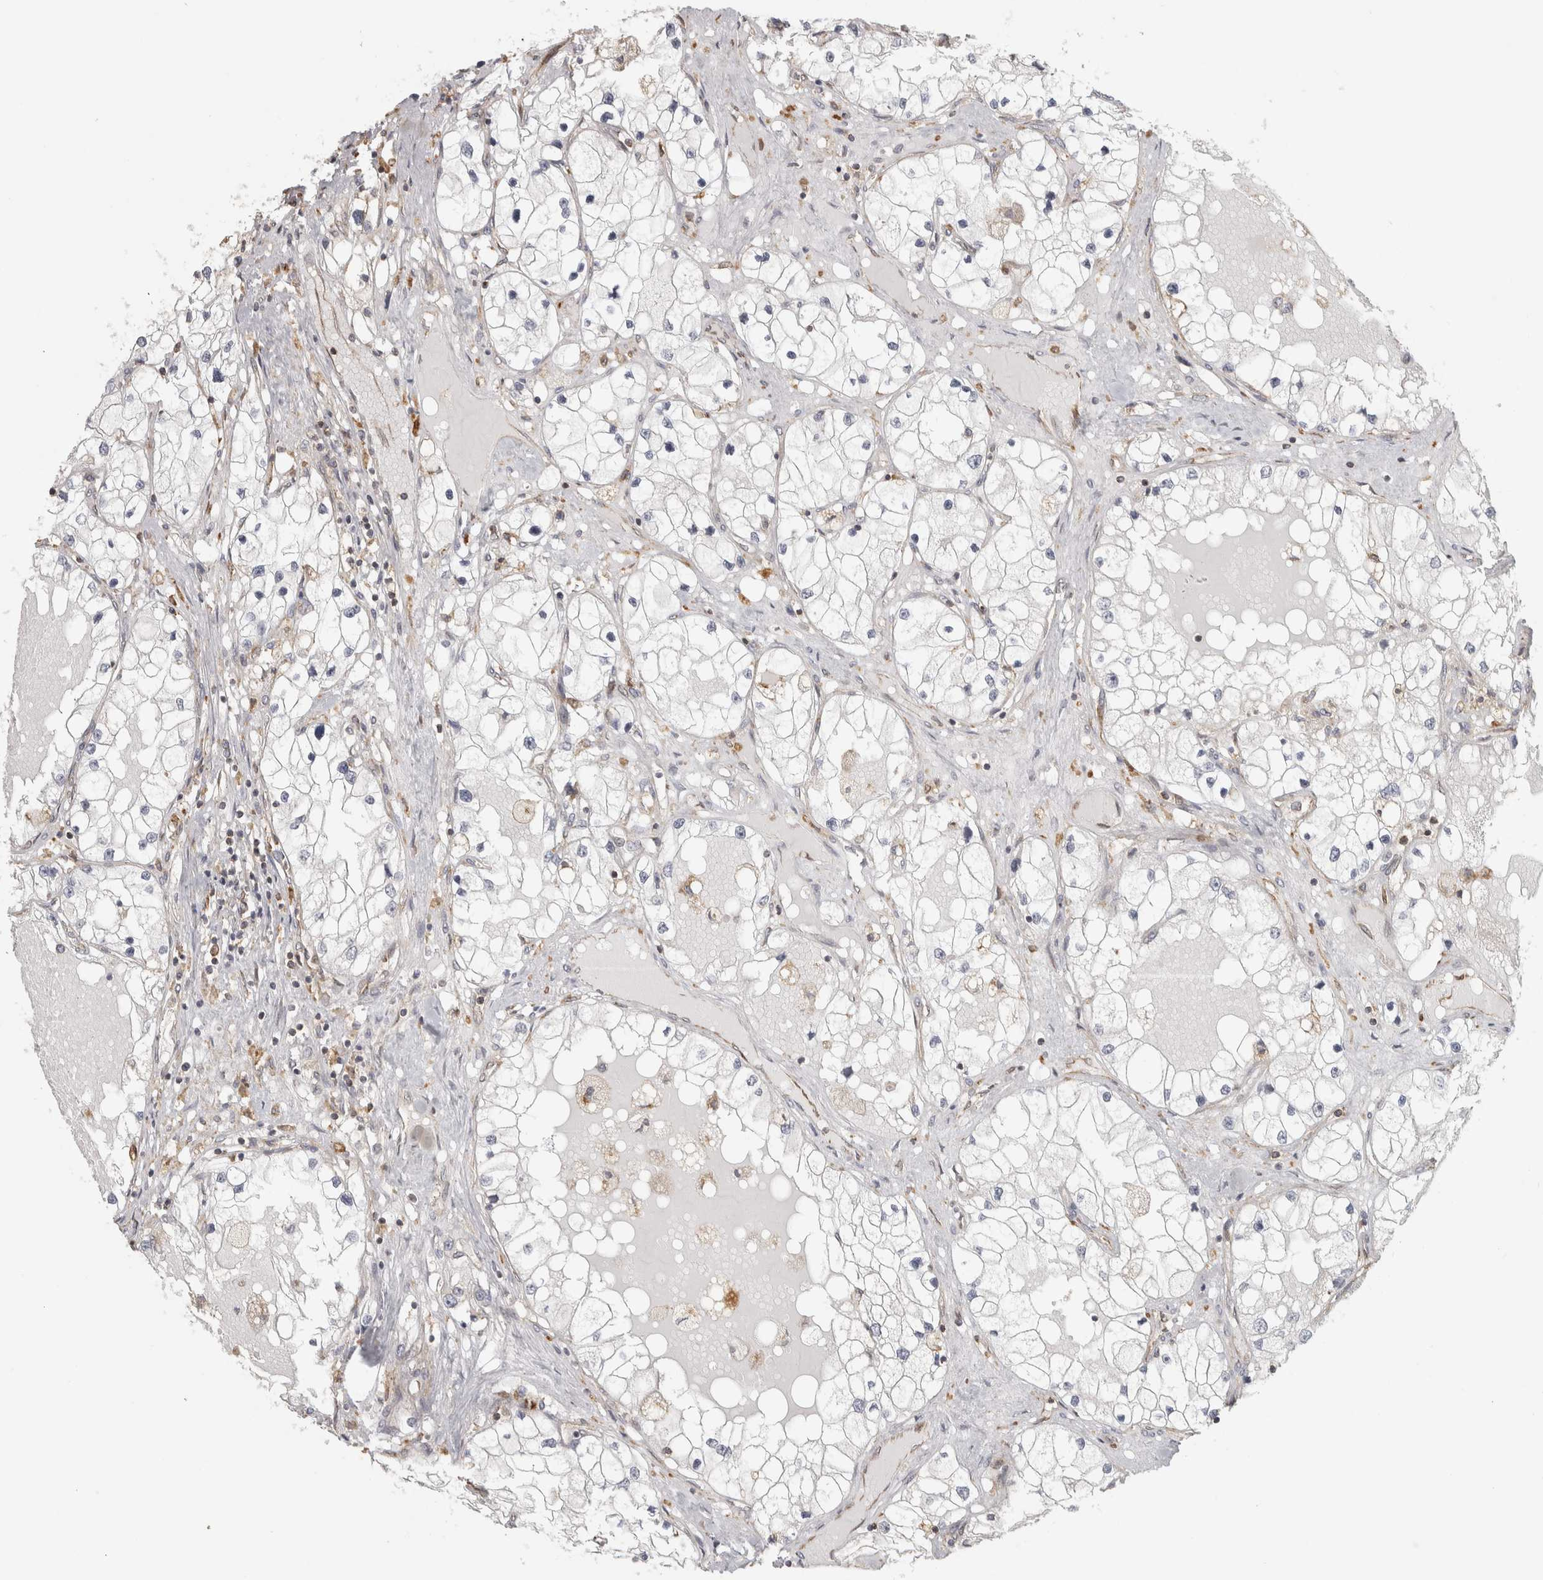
{"staining": {"intensity": "negative", "quantity": "none", "location": "none"}, "tissue": "renal cancer", "cell_type": "Tumor cells", "image_type": "cancer", "snomed": [{"axis": "morphology", "description": "Adenocarcinoma, NOS"}, {"axis": "topography", "description": "Kidney"}], "caption": "DAB immunohistochemical staining of renal cancer demonstrates no significant positivity in tumor cells.", "gene": "HLA-E", "patient": {"sex": "male", "age": 68}}